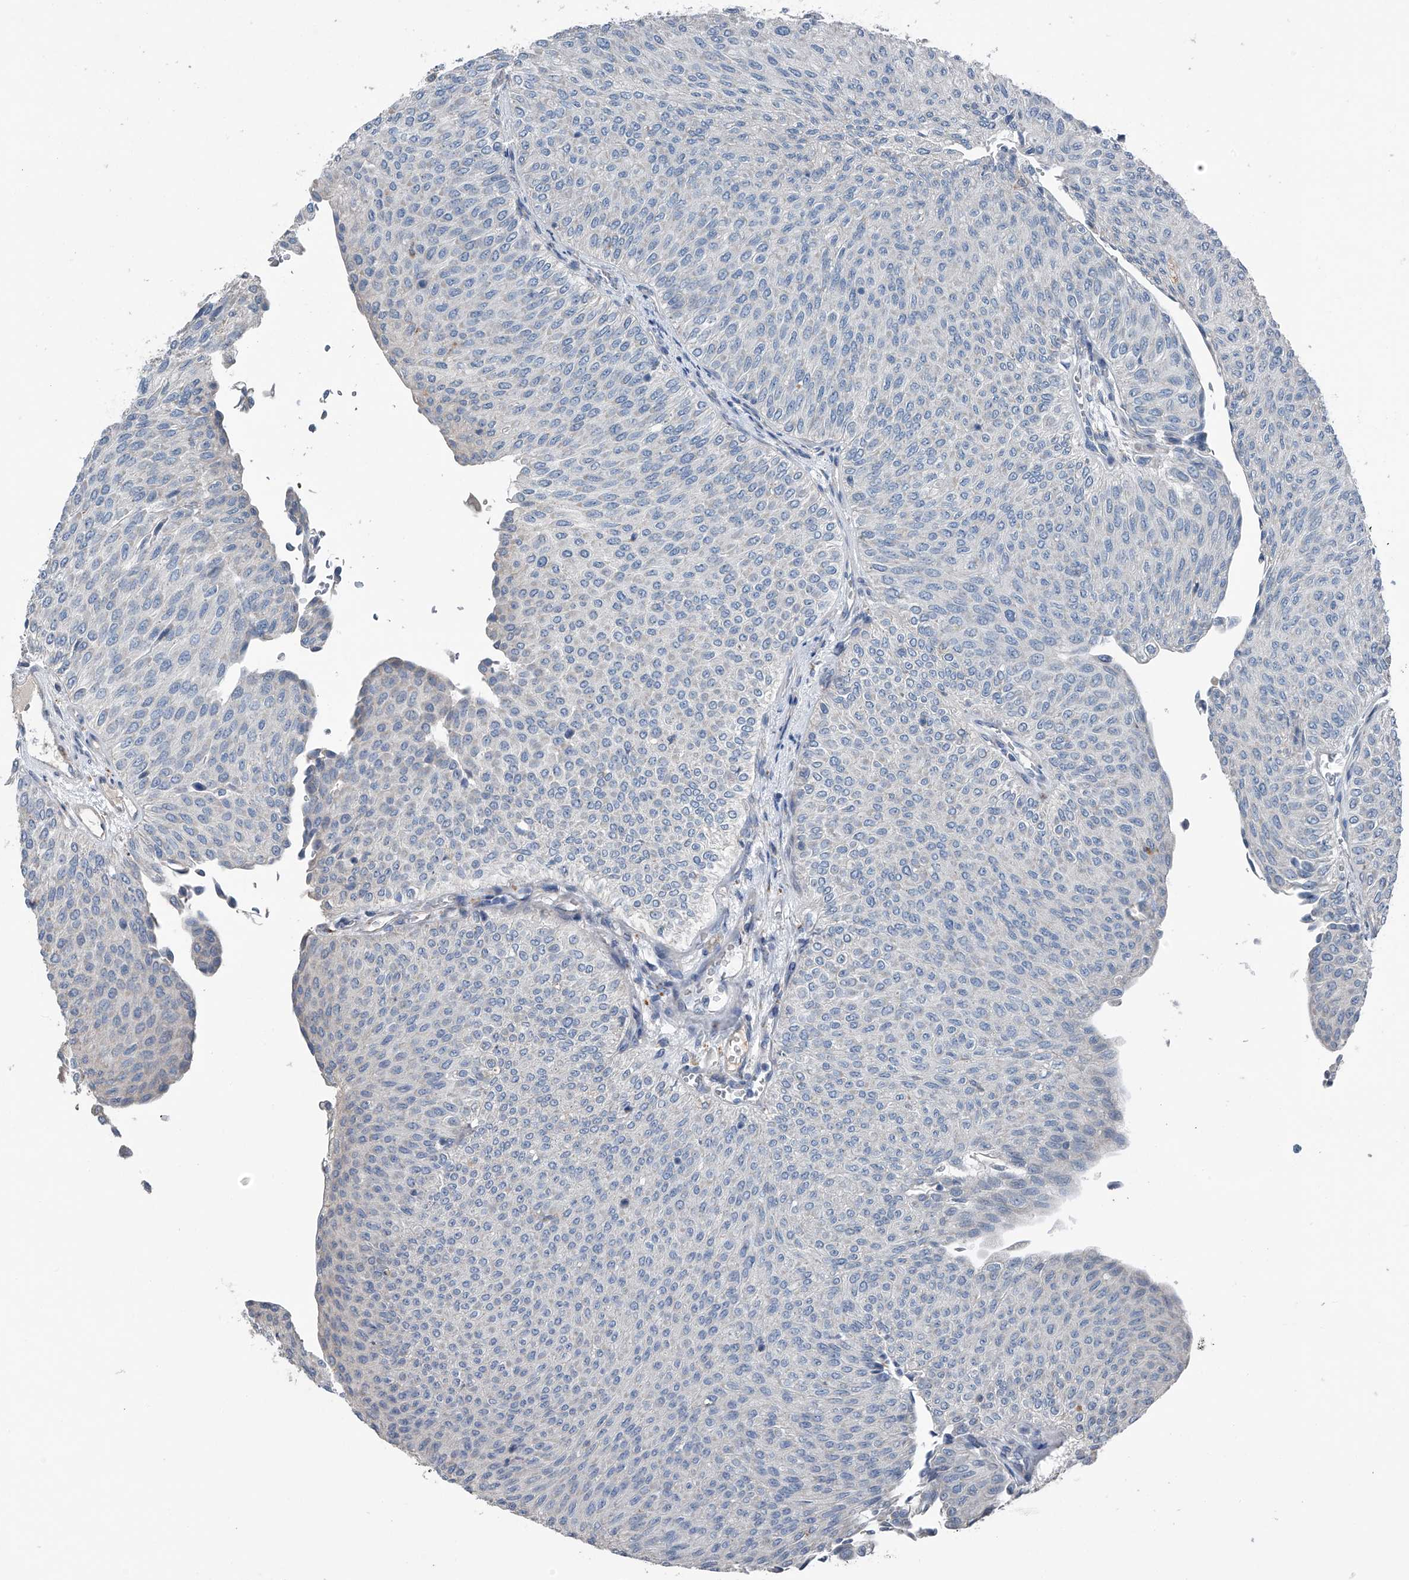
{"staining": {"intensity": "negative", "quantity": "none", "location": "none"}, "tissue": "urothelial cancer", "cell_type": "Tumor cells", "image_type": "cancer", "snomed": [{"axis": "morphology", "description": "Urothelial carcinoma, Low grade"}, {"axis": "topography", "description": "Urinary bladder"}], "caption": "Tumor cells are negative for brown protein staining in urothelial carcinoma (low-grade). (DAB (3,3'-diaminobenzidine) immunohistochemistry (IHC) with hematoxylin counter stain).", "gene": "ZNF772", "patient": {"sex": "male", "age": 78}}